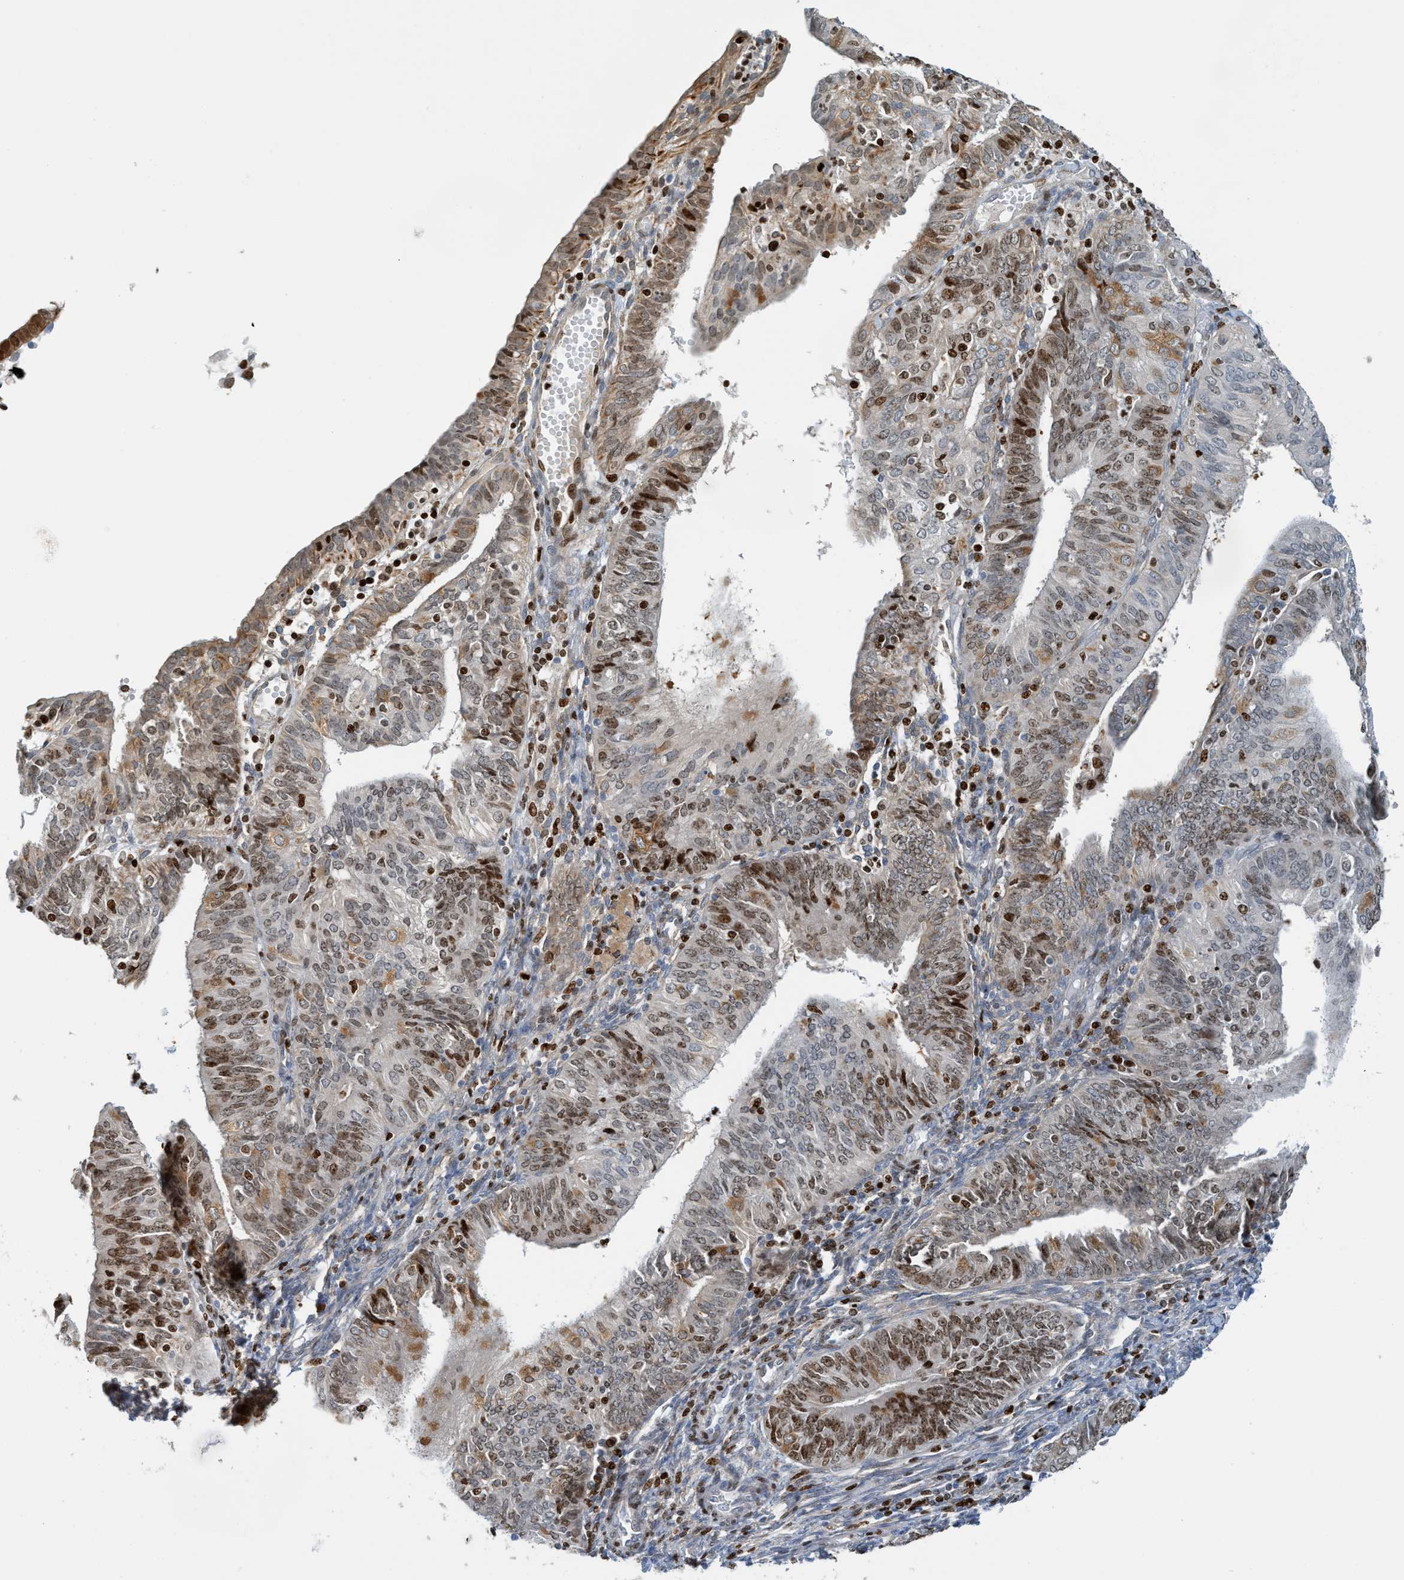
{"staining": {"intensity": "moderate", "quantity": ">75%", "location": "nuclear"}, "tissue": "endometrial cancer", "cell_type": "Tumor cells", "image_type": "cancer", "snomed": [{"axis": "morphology", "description": "Adenocarcinoma, NOS"}, {"axis": "topography", "description": "Endometrium"}], "caption": "Endometrial cancer stained with DAB immunohistochemistry (IHC) displays medium levels of moderate nuclear expression in approximately >75% of tumor cells. Using DAB (3,3'-diaminobenzidine) (brown) and hematoxylin (blue) stains, captured at high magnification using brightfield microscopy.", "gene": "SH3D19", "patient": {"sex": "female", "age": 58}}